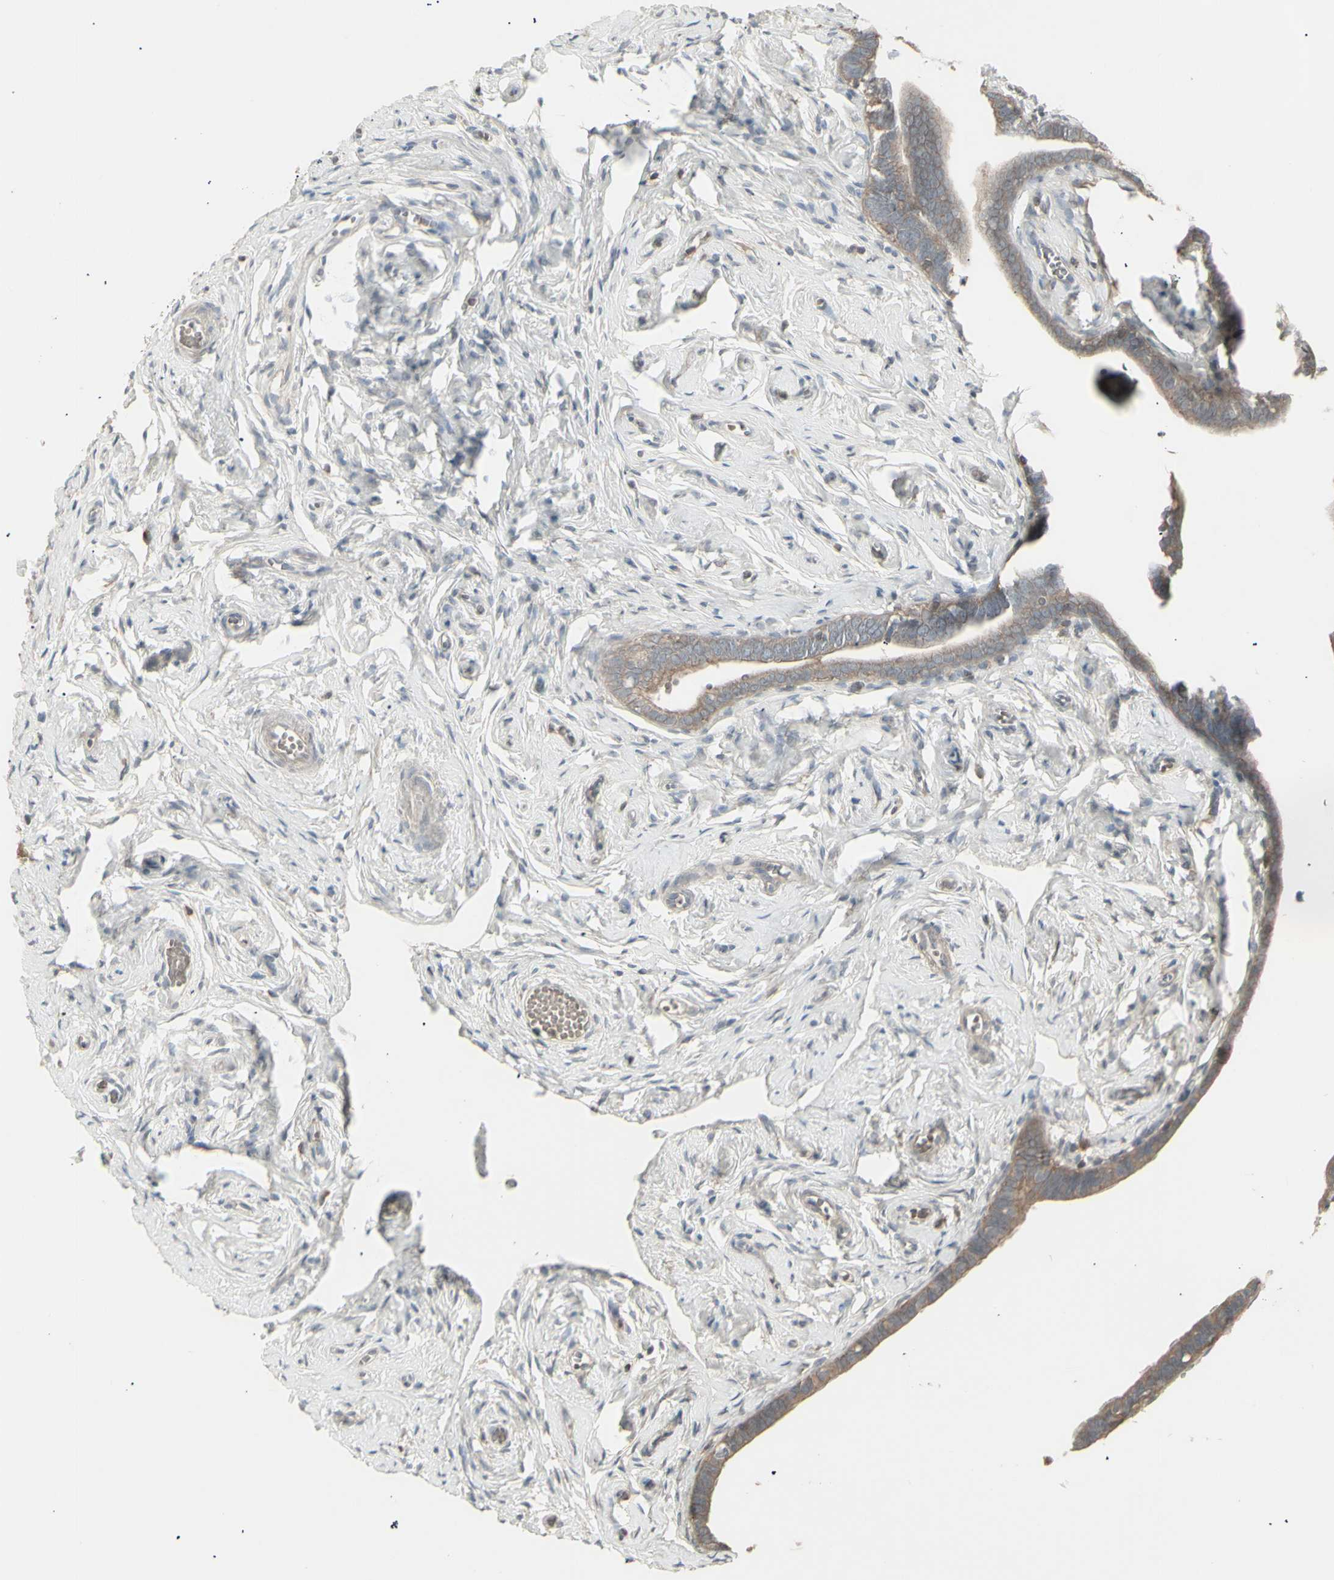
{"staining": {"intensity": "weak", "quantity": ">75%", "location": "cytoplasmic/membranous"}, "tissue": "fallopian tube", "cell_type": "Glandular cells", "image_type": "normal", "snomed": [{"axis": "morphology", "description": "Normal tissue, NOS"}, {"axis": "topography", "description": "Fallopian tube"}], "caption": "Benign fallopian tube reveals weak cytoplasmic/membranous staining in approximately >75% of glandular cells, visualized by immunohistochemistry.", "gene": "CSK", "patient": {"sex": "female", "age": 71}}